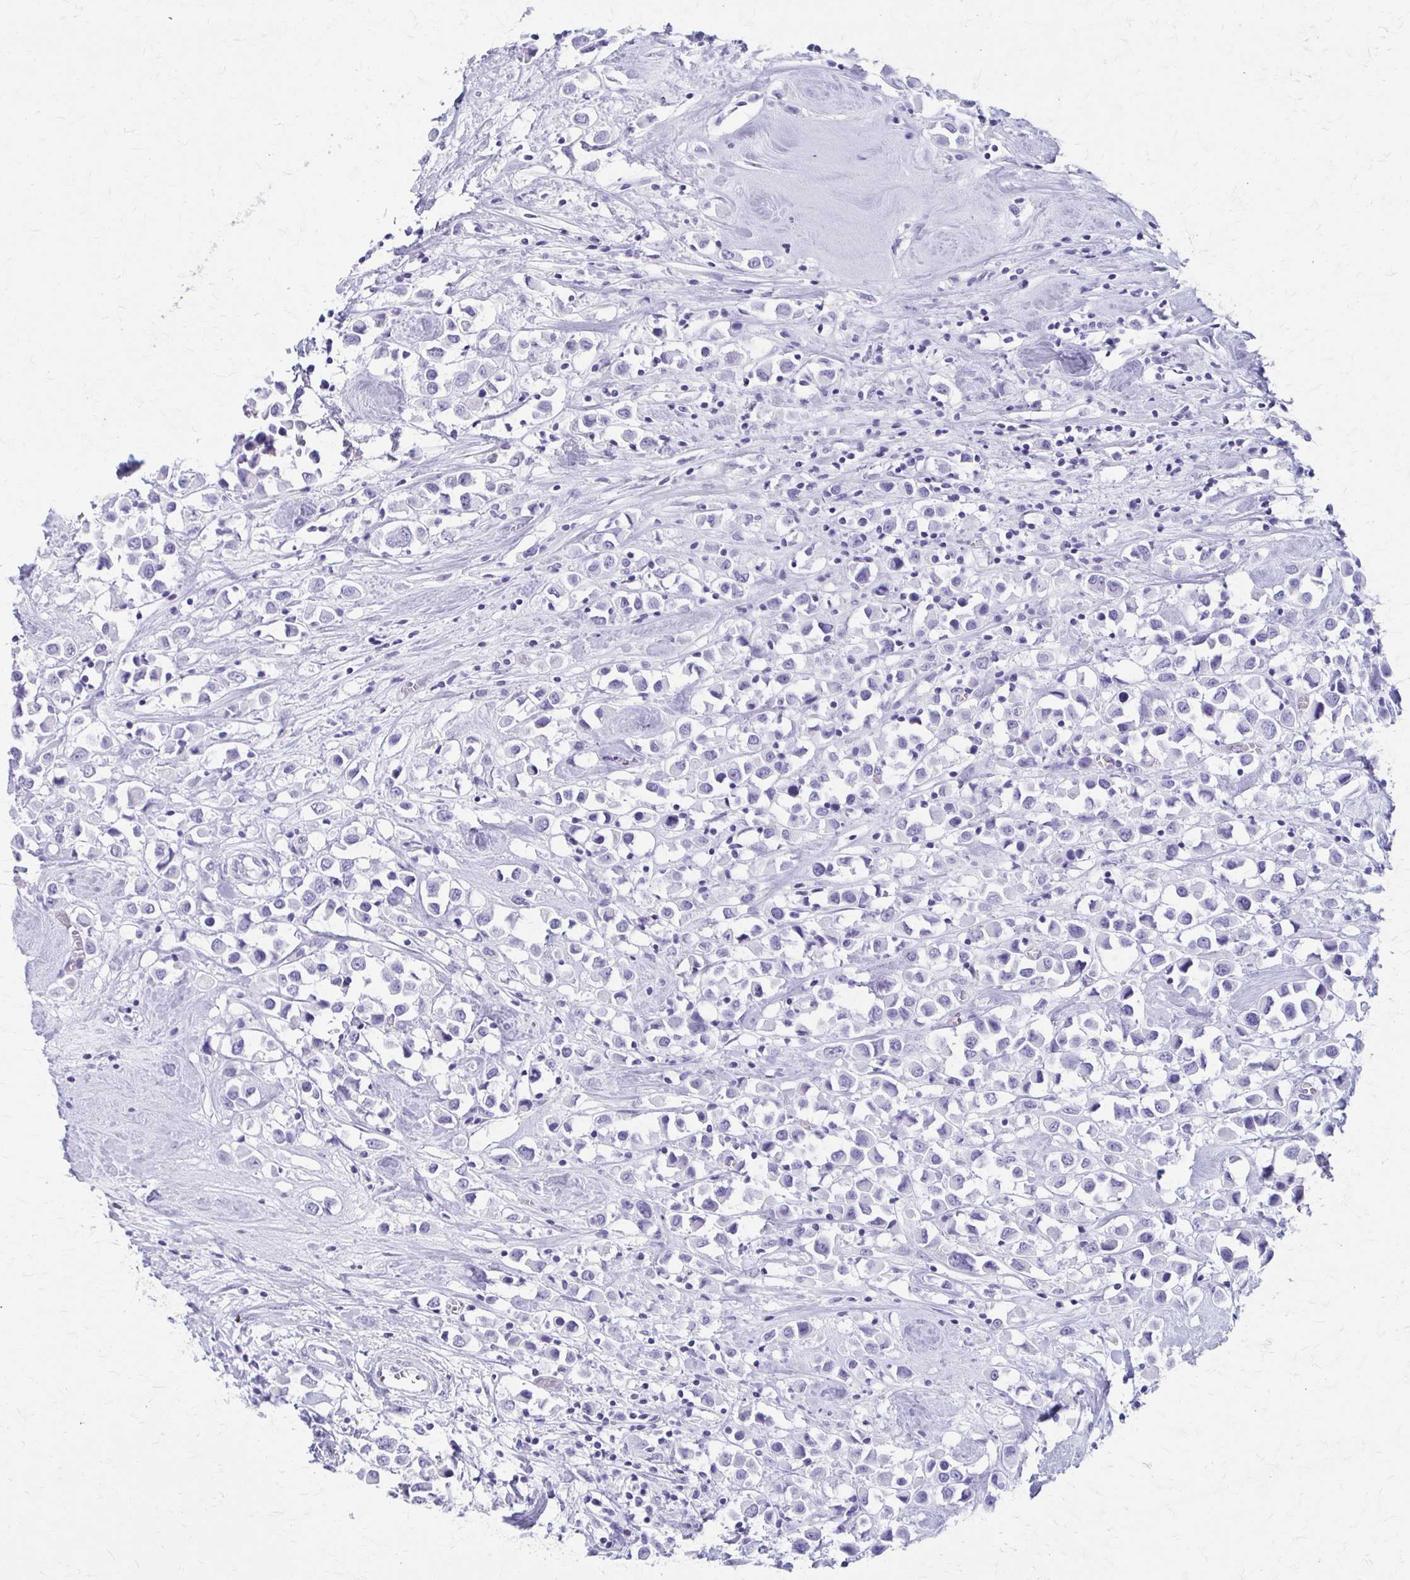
{"staining": {"intensity": "negative", "quantity": "none", "location": "none"}, "tissue": "breast cancer", "cell_type": "Tumor cells", "image_type": "cancer", "snomed": [{"axis": "morphology", "description": "Duct carcinoma"}, {"axis": "topography", "description": "Breast"}], "caption": "The photomicrograph exhibits no significant positivity in tumor cells of intraductal carcinoma (breast). (DAB IHC visualized using brightfield microscopy, high magnification).", "gene": "CELF5", "patient": {"sex": "female", "age": 61}}